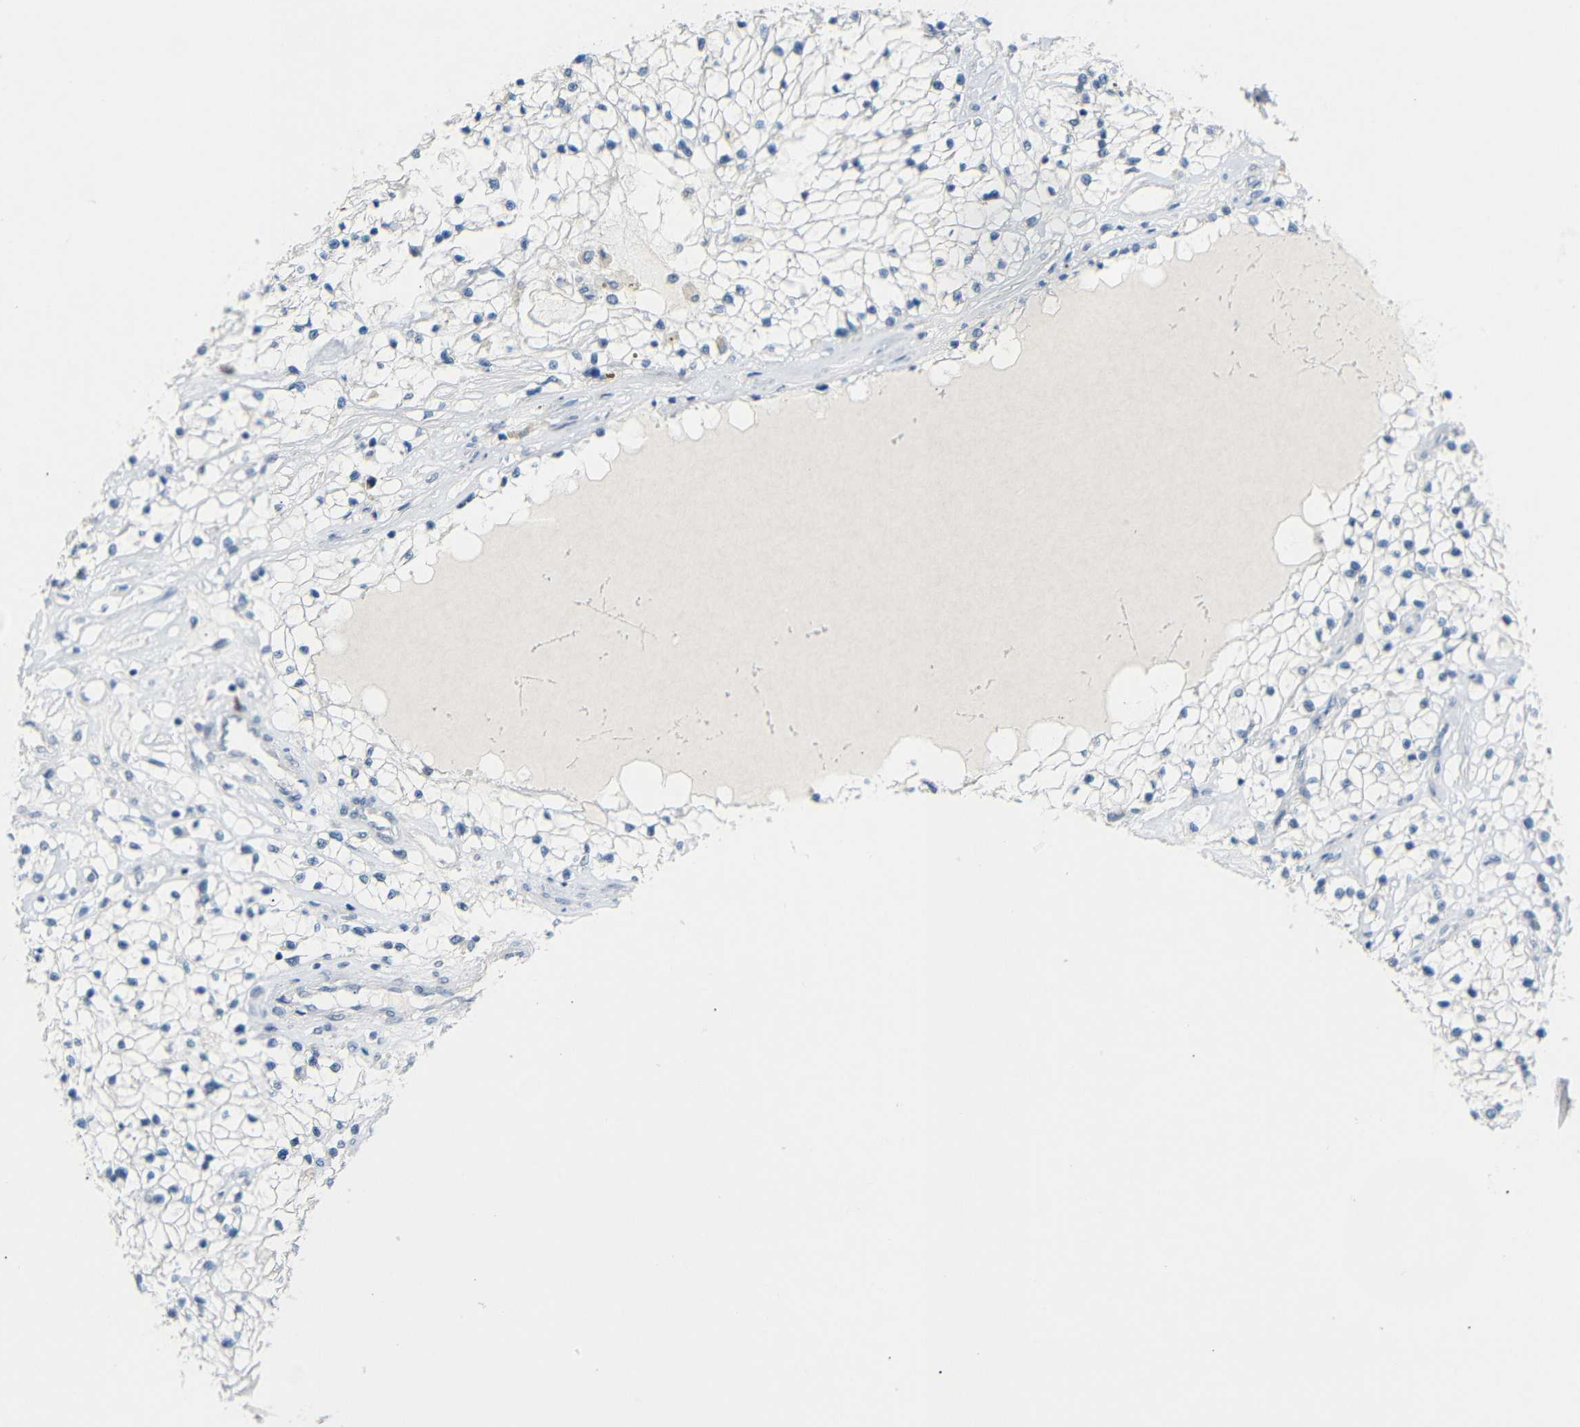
{"staining": {"intensity": "negative", "quantity": "none", "location": "none"}, "tissue": "renal cancer", "cell_type": "Tumor cells", "image_type": "cancer", "snomed": [{"axis": "morphology", "description": "Adenocarcinoma, NOS"}, {"axis": "topography", "description": "Kidney"}], "caption": "Immunohistochemistry (IHC) image of adenocarcinoma (renal) stained for a protein (brown), which demonstrates no staining in tumor cells.", "gene": "GPR158", "patient": {"sex": "male", "age": 68}}